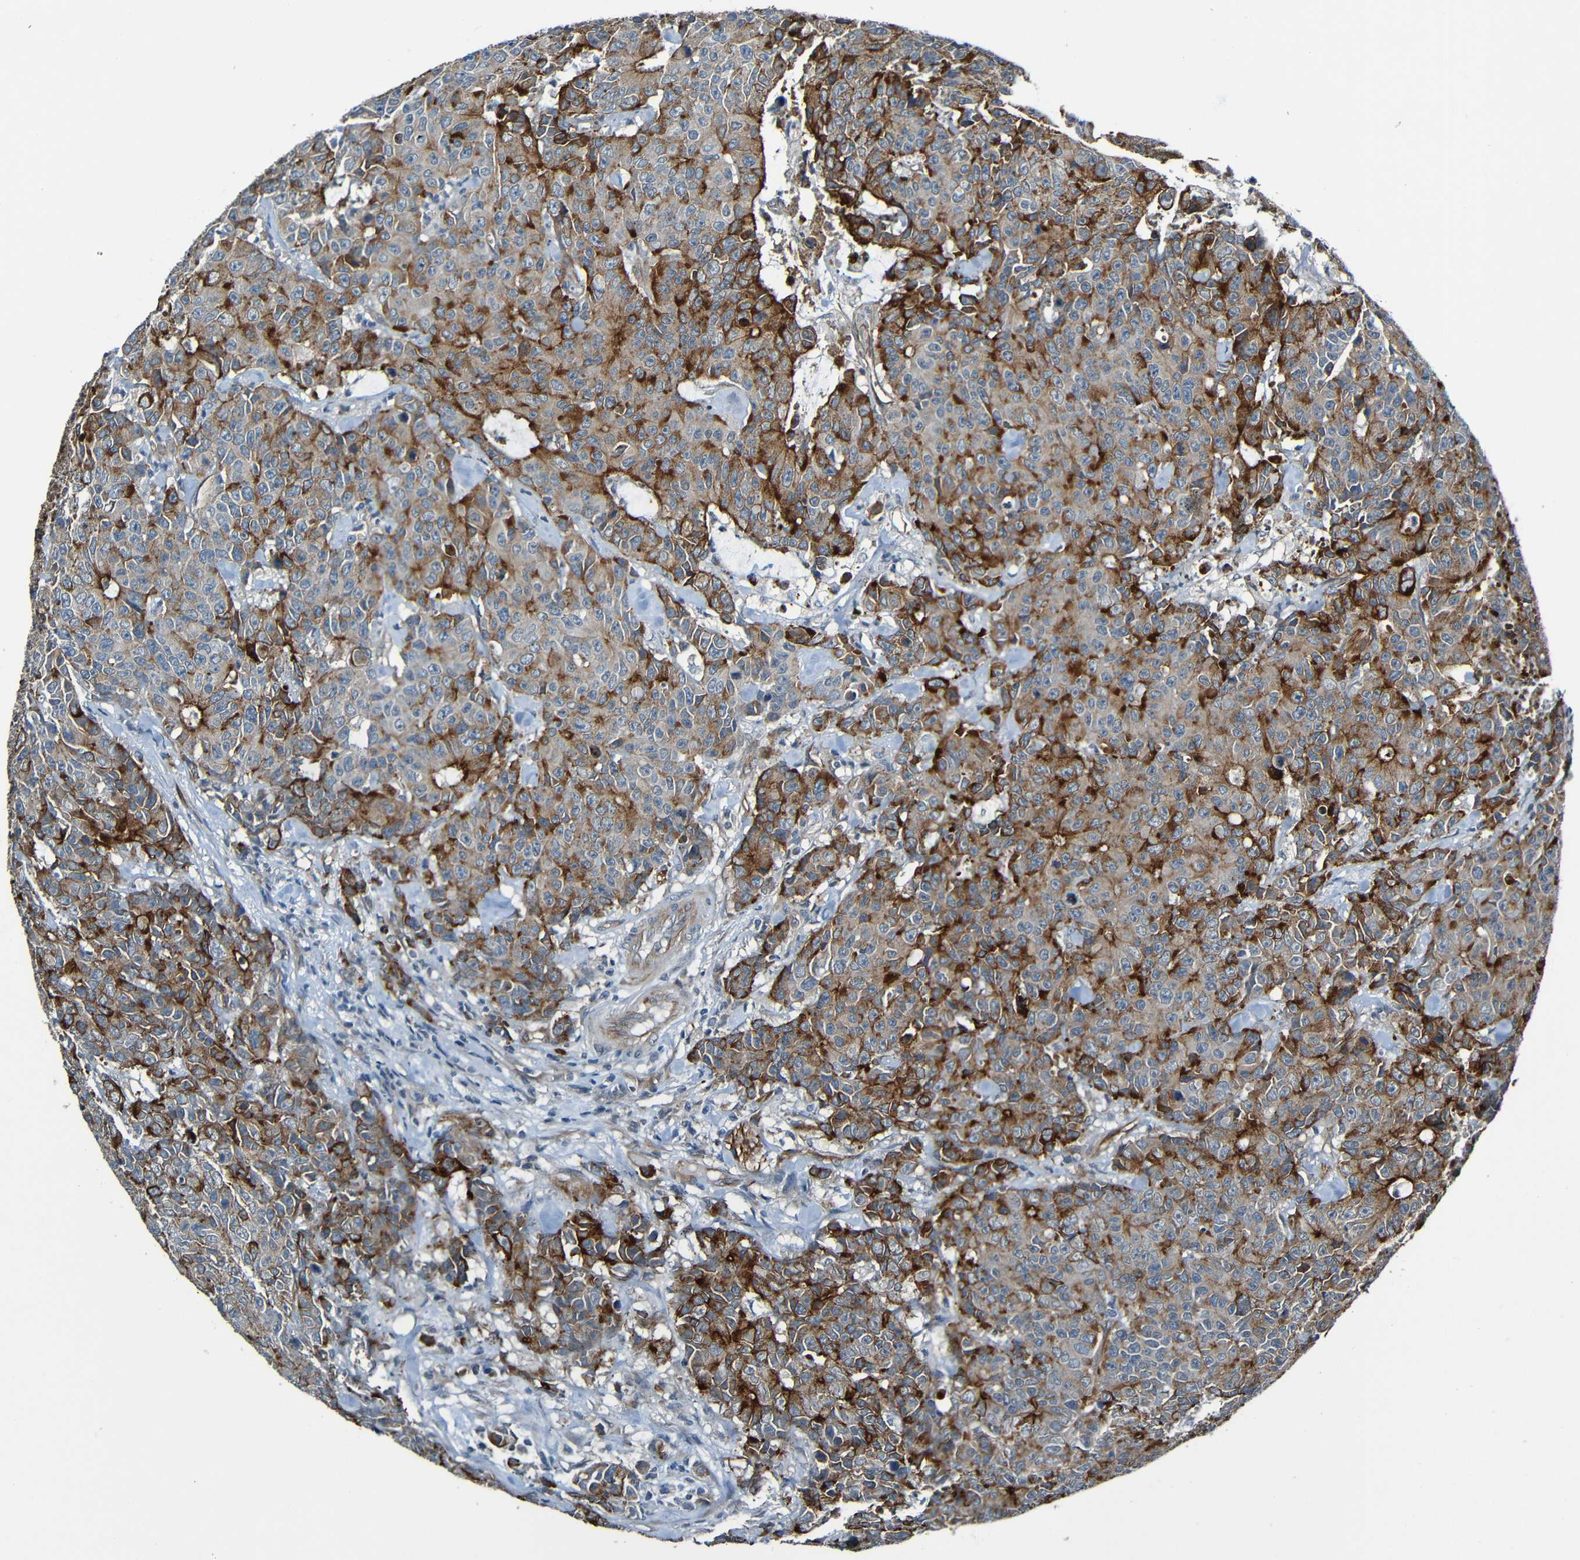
{"staining": {"intensity": "strong", "quantity": "25%-75%", "location": "cytoplasmic/membranous"}, "tissue": "colorectal cancer", "cell_type": "Tumor cells", "image_type": "cancer", "snomed": [{"axis": "morphology", "description": "Adenocarcinoma, NOS"}, {"axis": "topography", "description": "Colon"}], "caption": "DAB immunohistochemical staining of human colorectal cancer (adenocarcinoma) shows strong cytoplasmic/membranous protein staining in approximately 25%-75% of tumor cells. The protein of interest is shown in brown color, while the nuclei are stained blue.", "gene": "LGR5", "patient": {"sex": "female", "age": 86}}